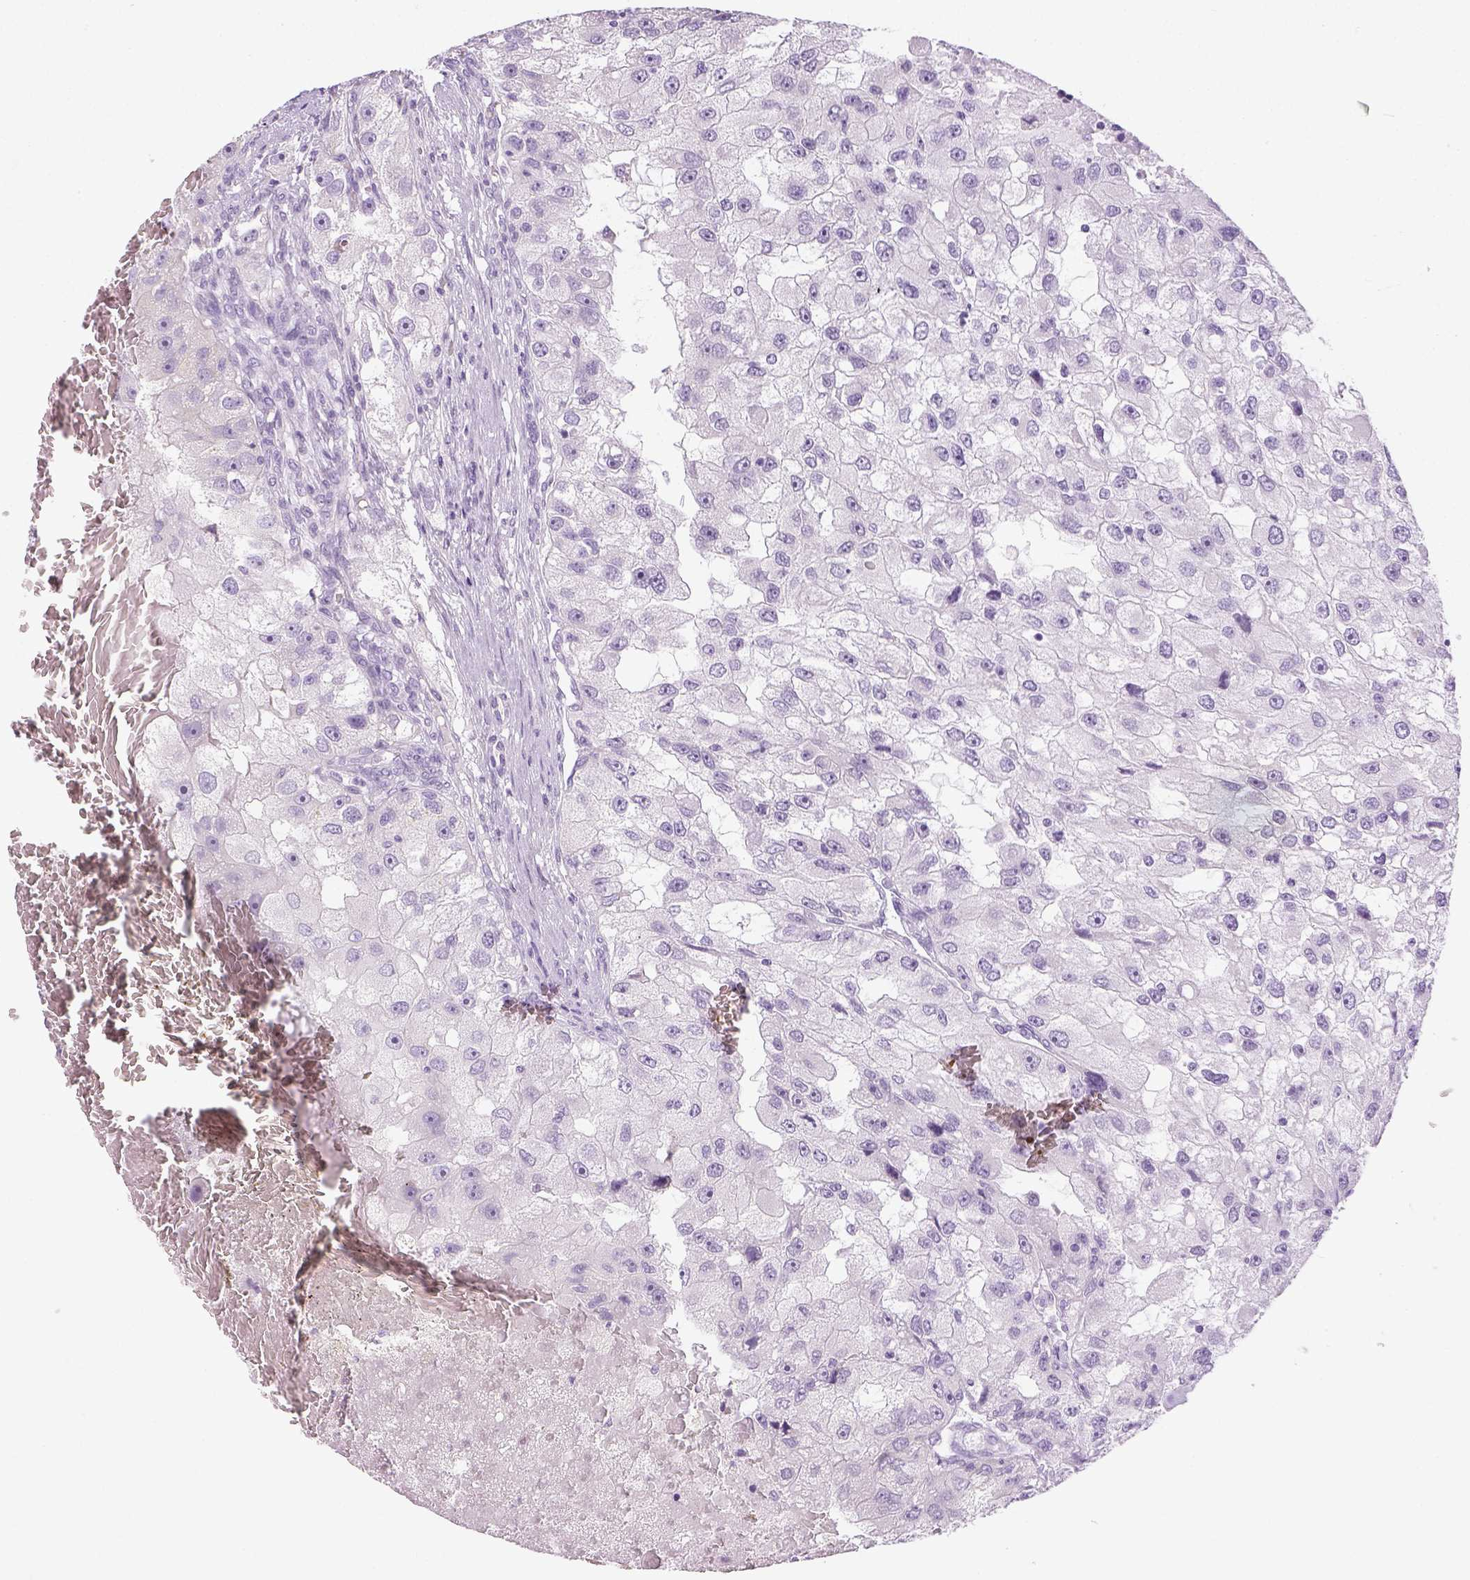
{"staining": {"intensity": "negative", "quantity": "none", "location": "none"}, "tissue": "renal cancer", "cell_type": "Tumor cells", "image_type": "cancer", "snomed": [{"axis": "morphology", "description": "Adenocarcinoma, NOS"}, {"axis": "topography", "description": "Kidney"}], "caption": "IHC of human renal adenocarcinoma displays no staining in tumor cells.", "gene": "LGSN", "patient": {"sex": "male", "age": 63}}